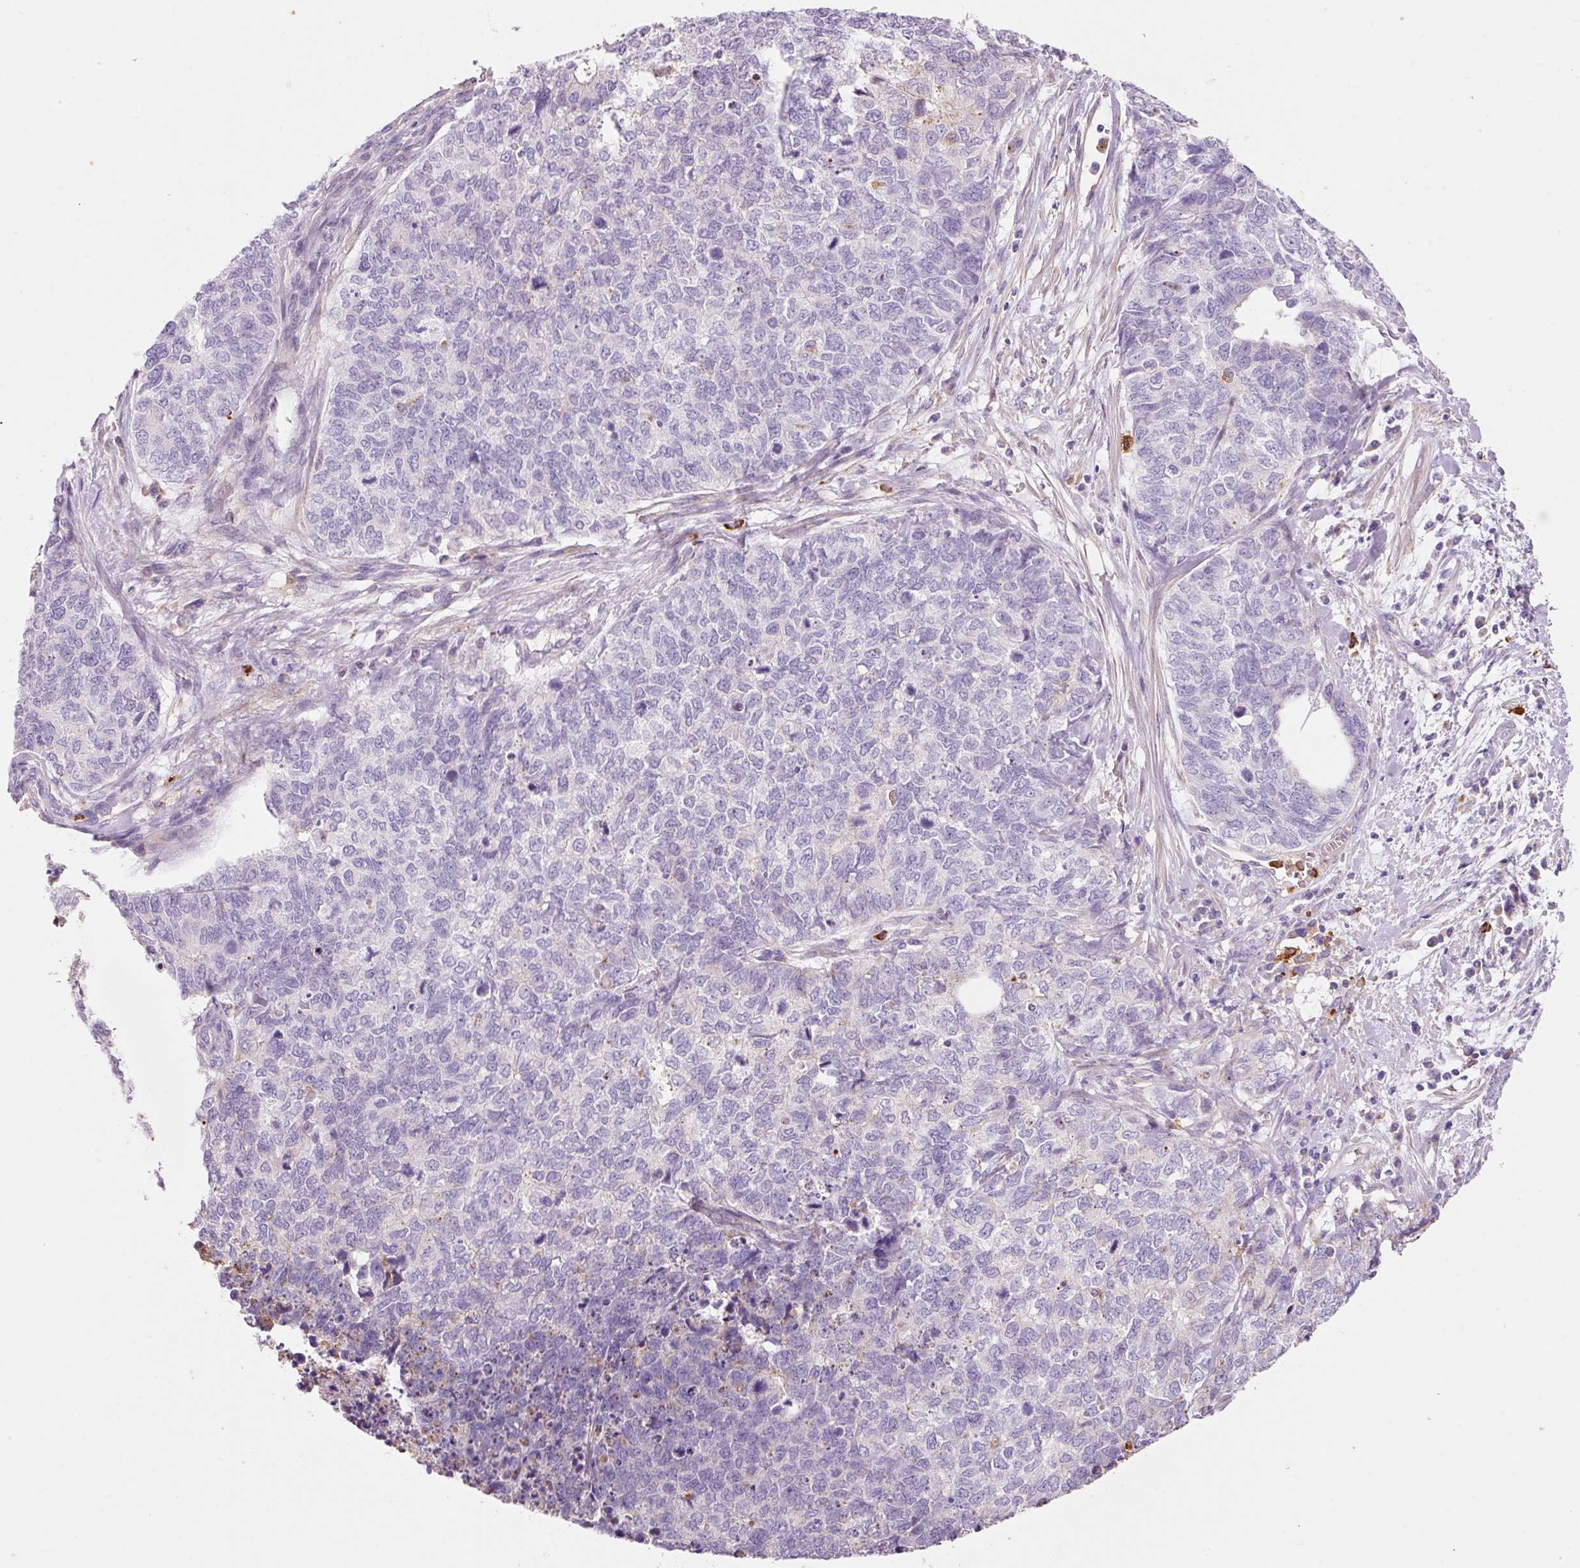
{"staining": {"intensity": "weak", "quantity": "<25%", "location": "cytoplasmic/membranous"}, "tissue": "cervical cancer", "cell_type": "Tumor cells", "image_type": "cancer", "snomed": [{"axis": "morphology", "description": "Squamous cell carcinoma, NOS"}, {"axis": "topography", "description": "Cervix"}], "caption": "Micrograph shows no protein staining in tumor cells of cervical squamous cell carcinoma tissue. (IHC, brightfield microscopy, high magnification).", "gene": "TMC8", "patient": {"sex": "female", "age": 63}}